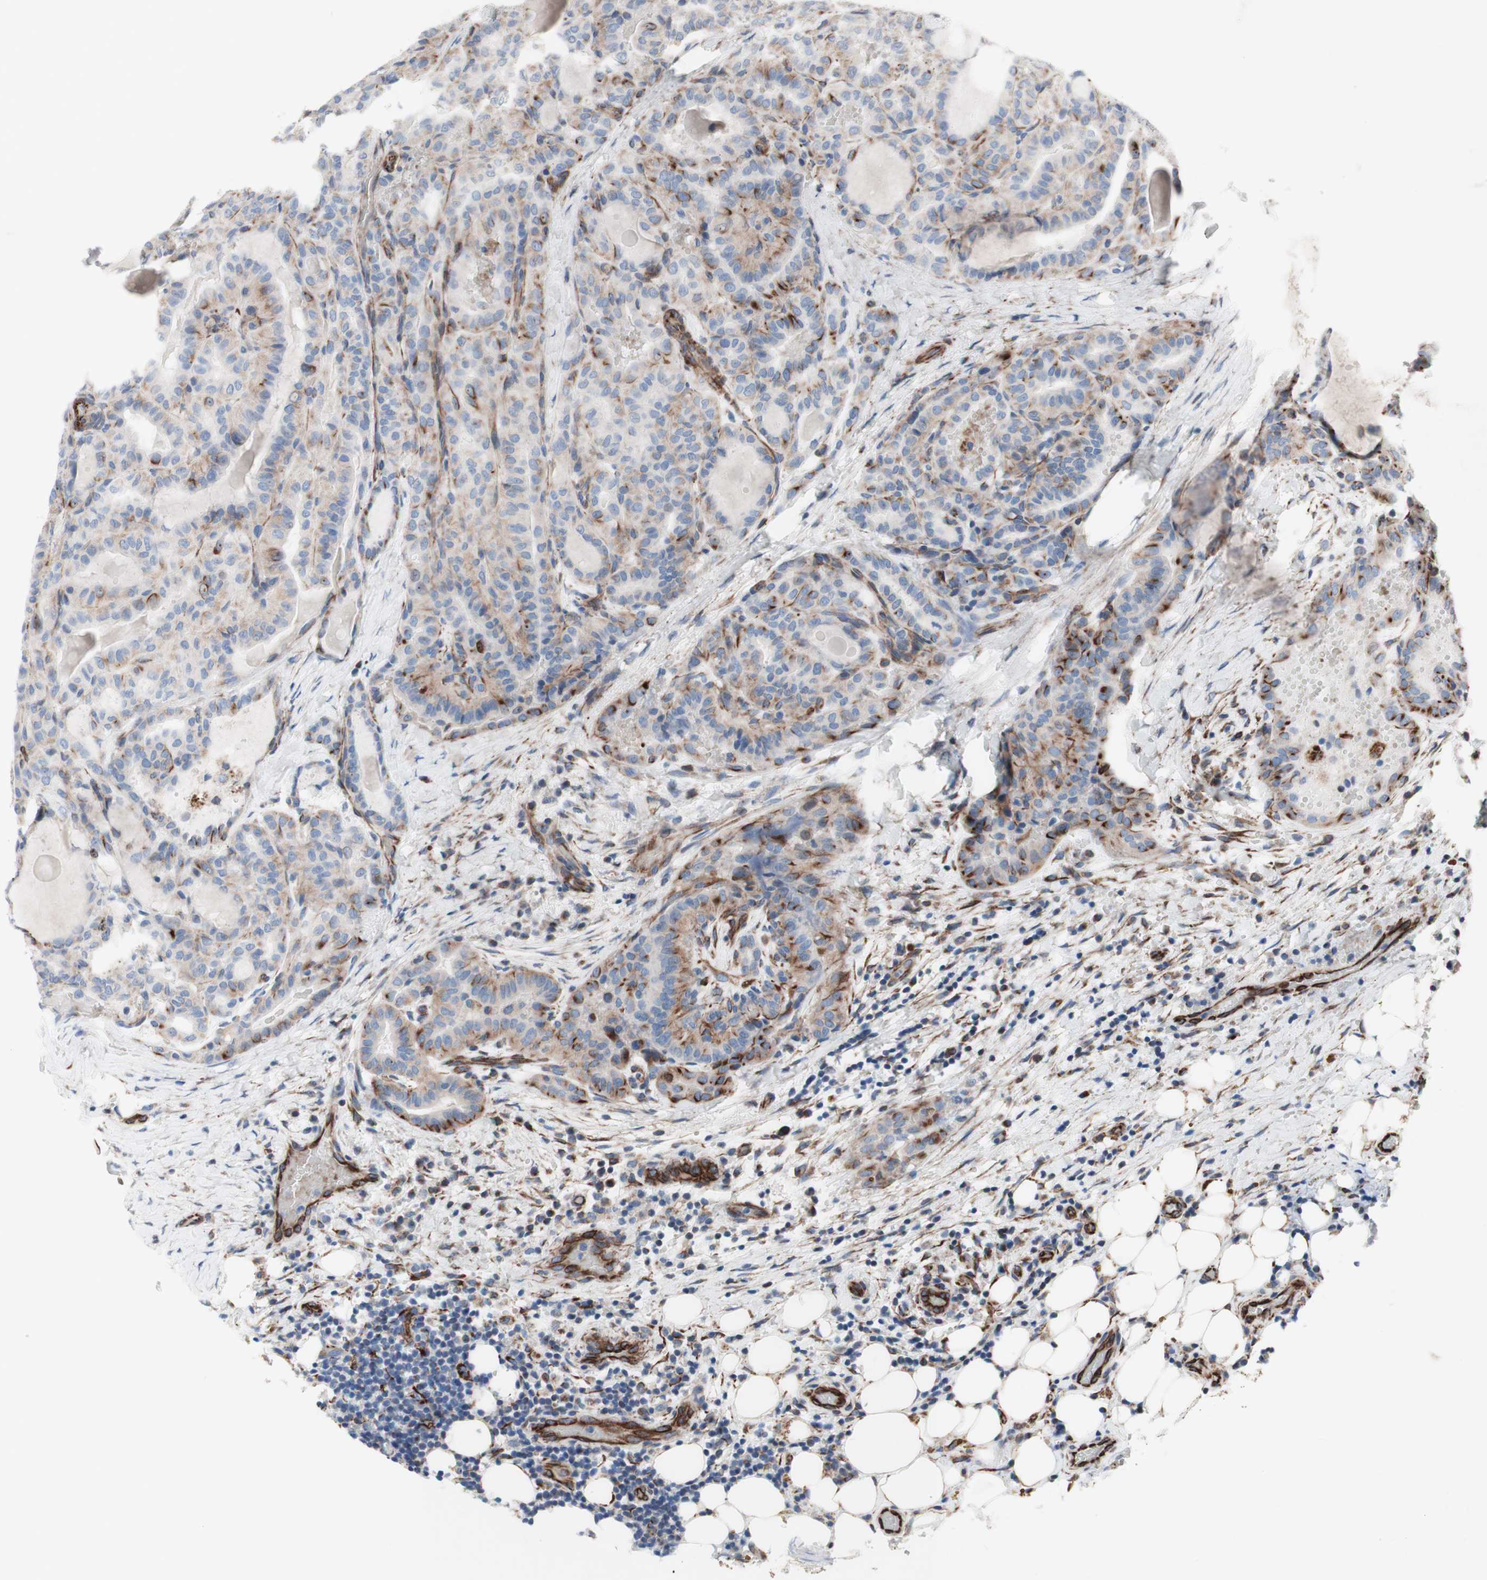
{"staining": {"intensity": "weak", "quantity": "25%-75%", "location": "cytoplasmic/membranous"}, "tissue": "thyroid cancer", "cell_type": "Tumor cells", "image_type": "cancer", "snomed": [{"axis": "morphology", "description": "Papillary adenocarcinoma, NOS"}, {"axis": "topography", "description": "Thyroid gland"}], "caption": "Protein positivity by immunohistochemistry (IHC) shows weak cytoplasmic/membranous positivity in approximately 25%-75% of tumor cells in papillary adenocarcinoma (thyroid).", "gene": "AGPAT5", "patient": {"sex": "male", "age": 77}}